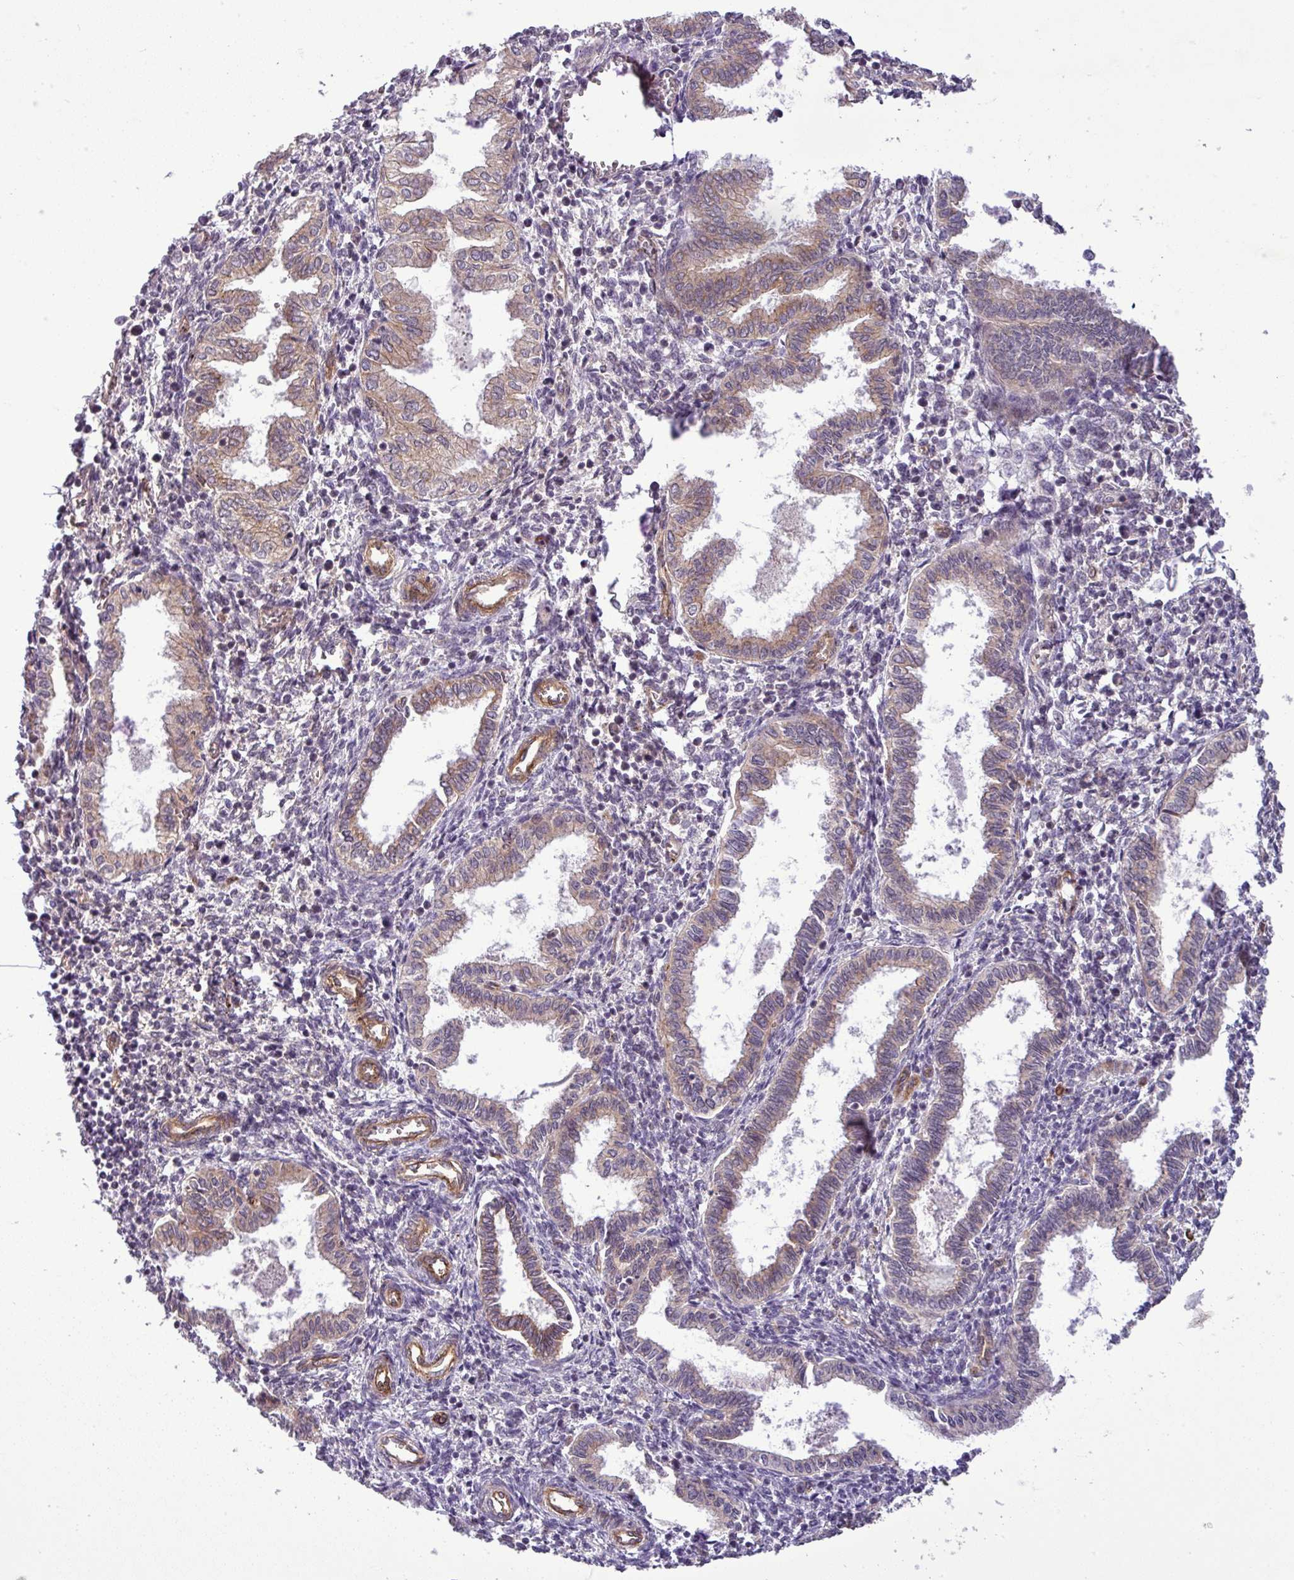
{"staining": {"intensity": "negative", "quantity": "none", "location": "none"}, "tissue": "endometrium", "cell_type": "Cells in endometrial stroma", "image_type": "normal", "snomed": [{"axis": "morphology", "description": "Normal tissue, NOS"}, {"axis": "topography", "description": "Endometrium"}], "caption": "A micrograph of human endometrium is negative for staining in cells in endometrial stroma.", "gene": "PCDH1", "patient": {"sex": "female", "age": 37}}